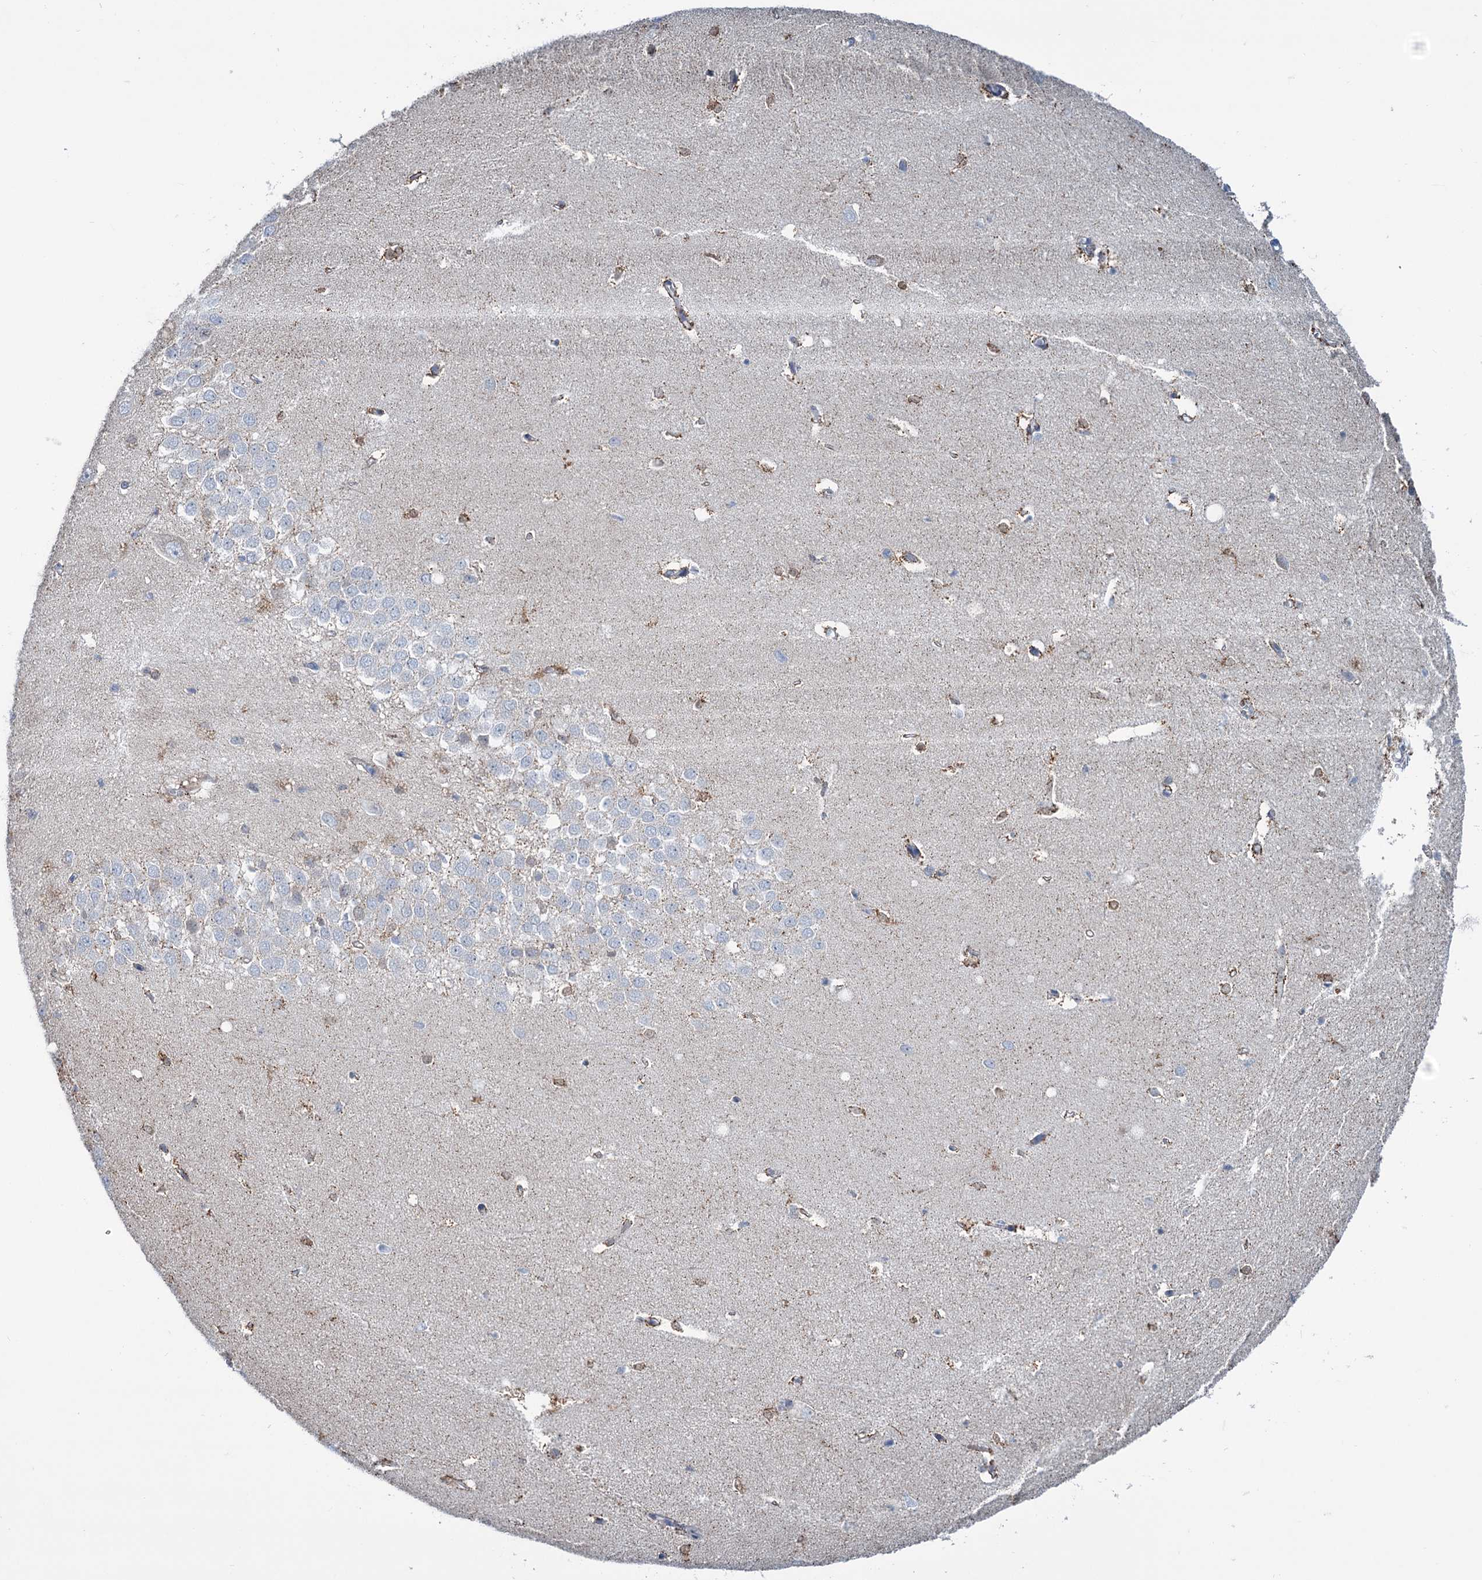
{"staining": {"intensity": "moderate", "quantity": "<25%", "location": "cytoplasmic/membranous"}, "tissue": "hippocampus", "cell_type": "Glial cells", "image_type": "normal", "snomed": [{"axis": "morphology", "description": "Normal tissue, NOS"}, {"axis": "topography", "description": "Hippocampus"}], "caption": "Human hippocampus stained with a brown dye demonstrates moderate cytoplasmic/membranous positive staining in about <25% of glial cells.", "gene": "LPIN1", "patient": {"sex": "female", "age": 64}}